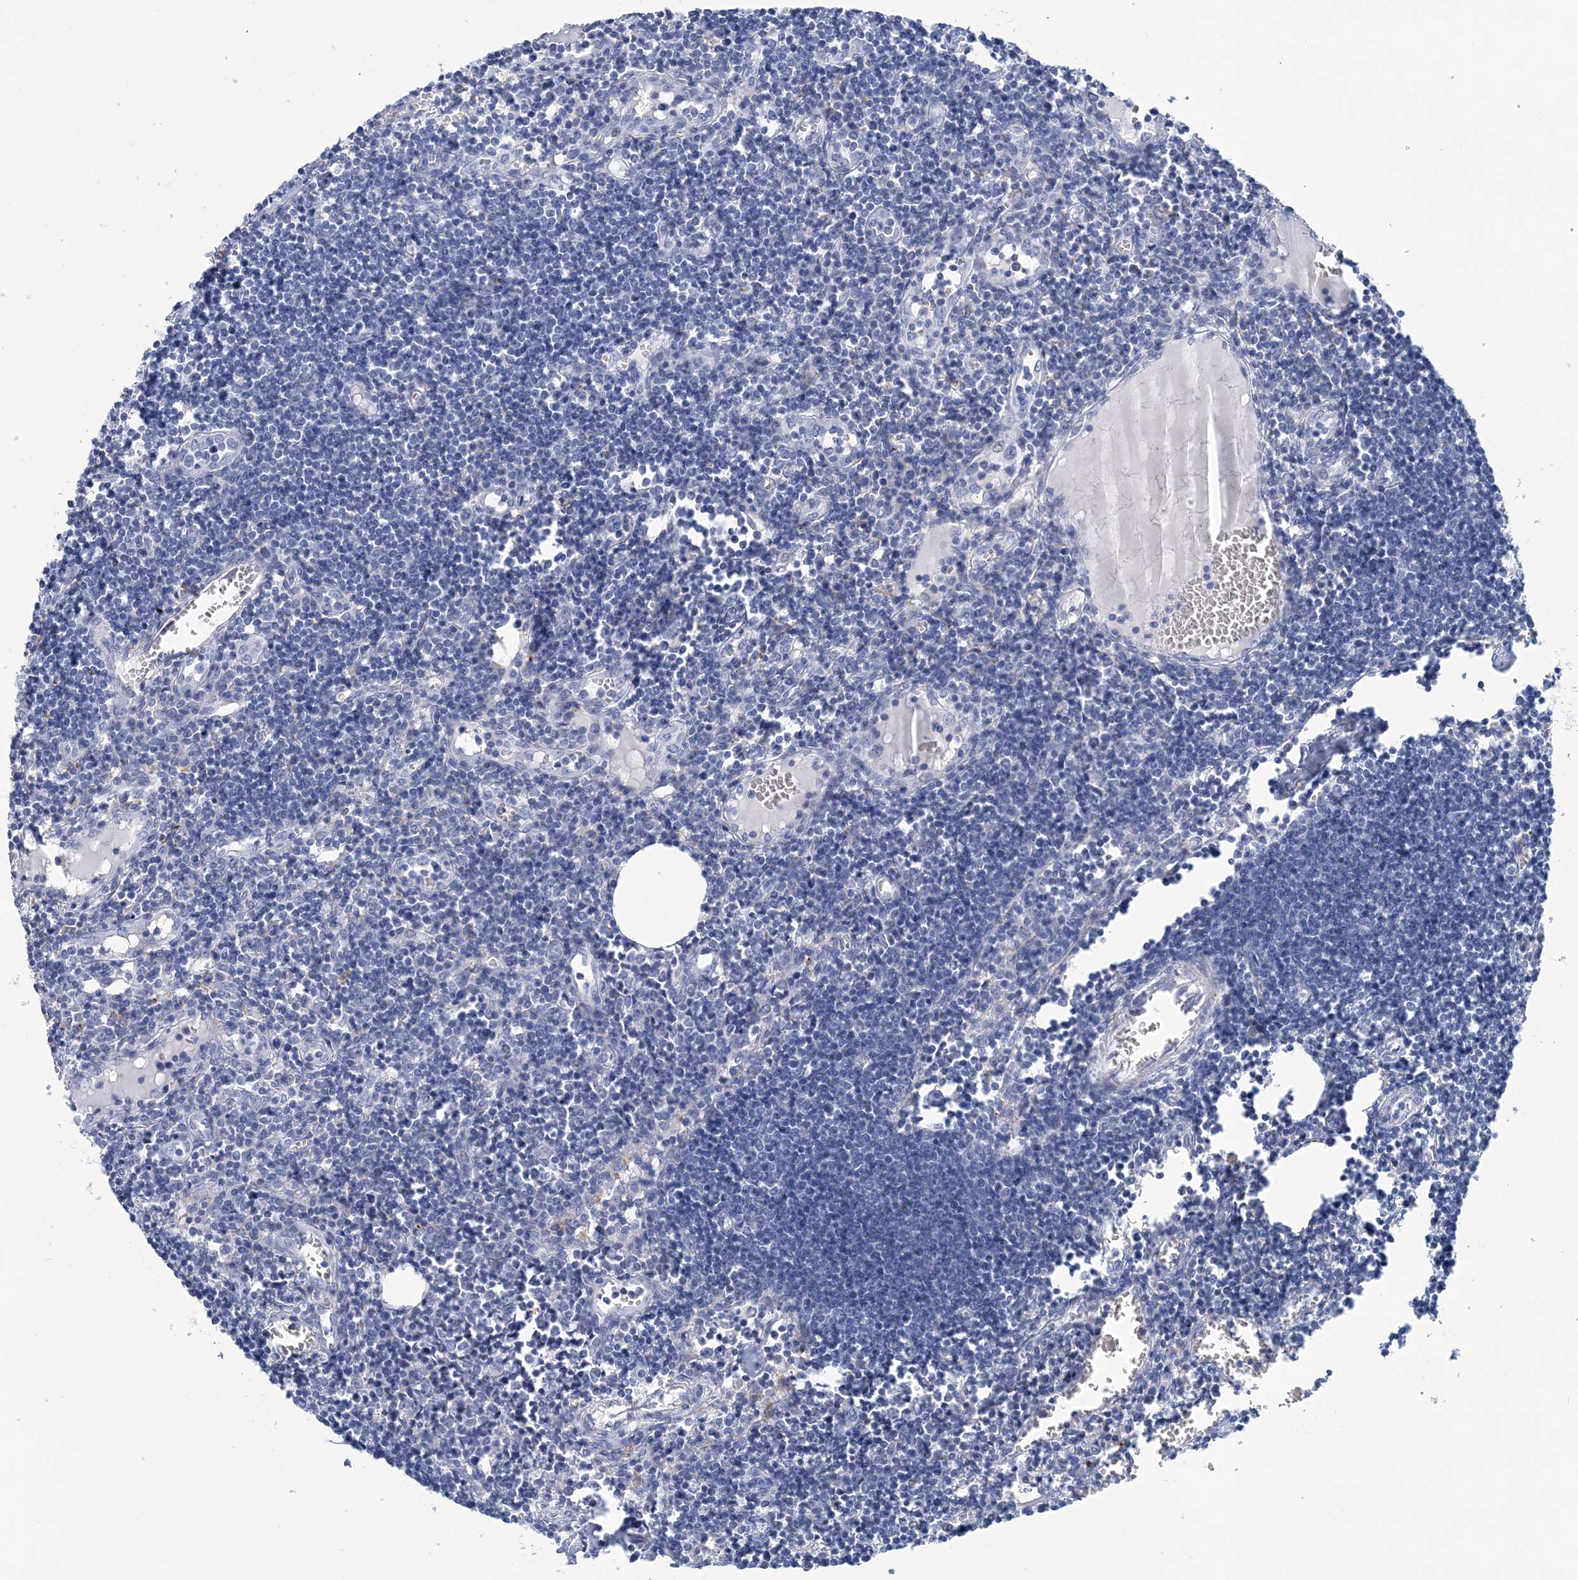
{"staining": {"intensity": "negative", "quantity": "none", "location": "none"}, "tissue": "lymph node", "cell_type": "Germinal center cells", "image_type": "normal", "snomed": [{"axis": "morphology", "description": "Normal tissue, NOS"}, {"axis": "morphology", "description": "Malignant melanoma, Metastatic site"}, {"axis": "topography", "description": "Lymph node"}], "caption": "Immunohistochemical staining of normal human lymph node exhibits no significant positivity in germinal center cells.", "gene": "NKX6", "patient": {"sex": "male", "age": 41}}